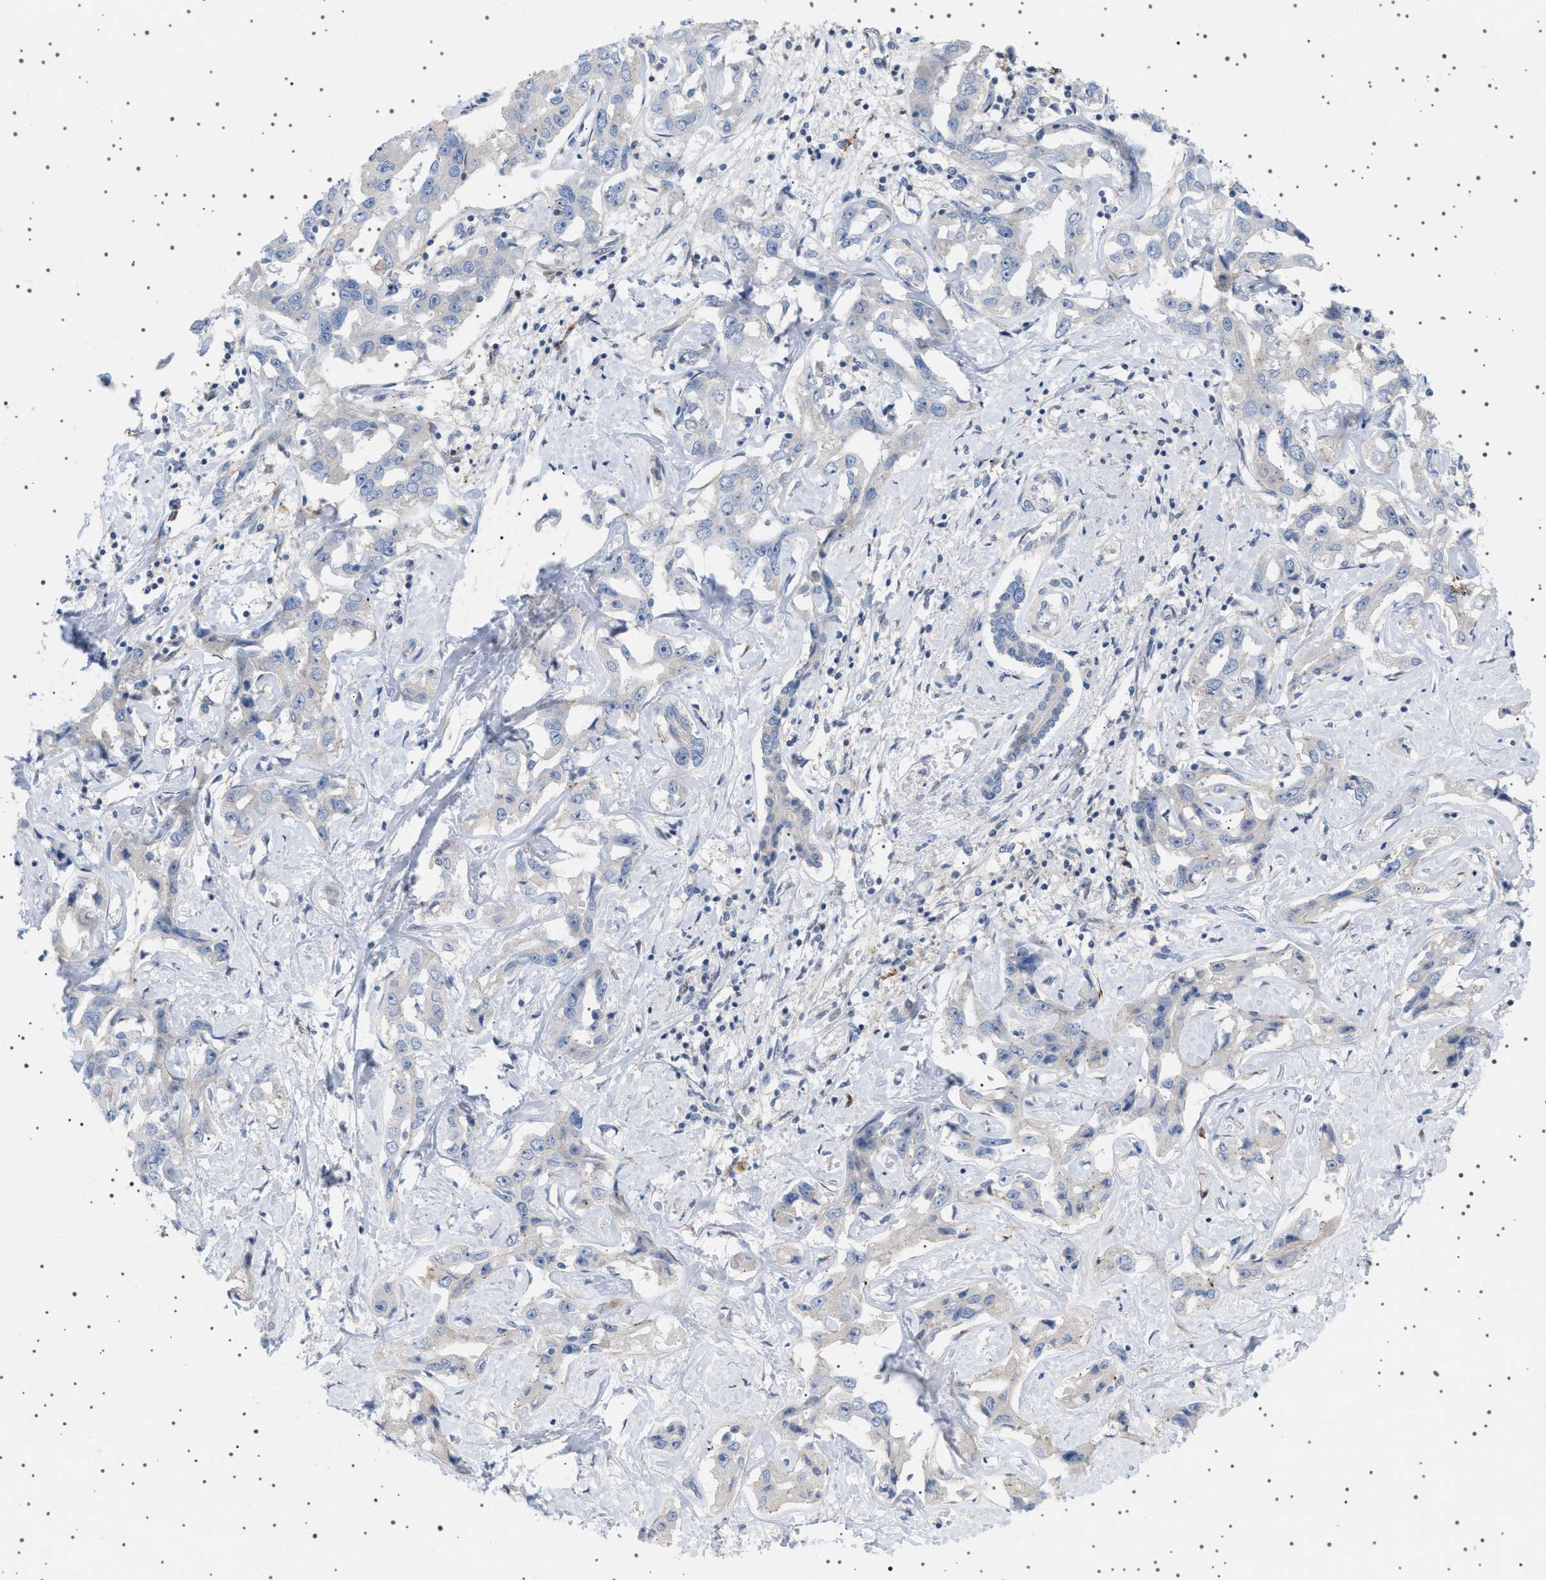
{"staining": {"intensity": "negative", "quantity": "none", "location": "none"}, "tissue": "liver cancer", "cell_type": "Tumor cells", "image_type": "cancer", "snomed": [{"axis": "morphology", "description": "Cholangiocarcinoma"}, {"axis": "topography", "description": "Liver"}], "caption": "A histopathology image of human liver cancer (cholangiocarcinoma) is negative for staining in tumor cells. (DAB (3,3'-diaminobenzidine) immunohistochemistry (IHC) visualized using brightfield microscopy, high magnification).", "gene": "ADCY10", "patient": {"sex": "male", "age": 59}}